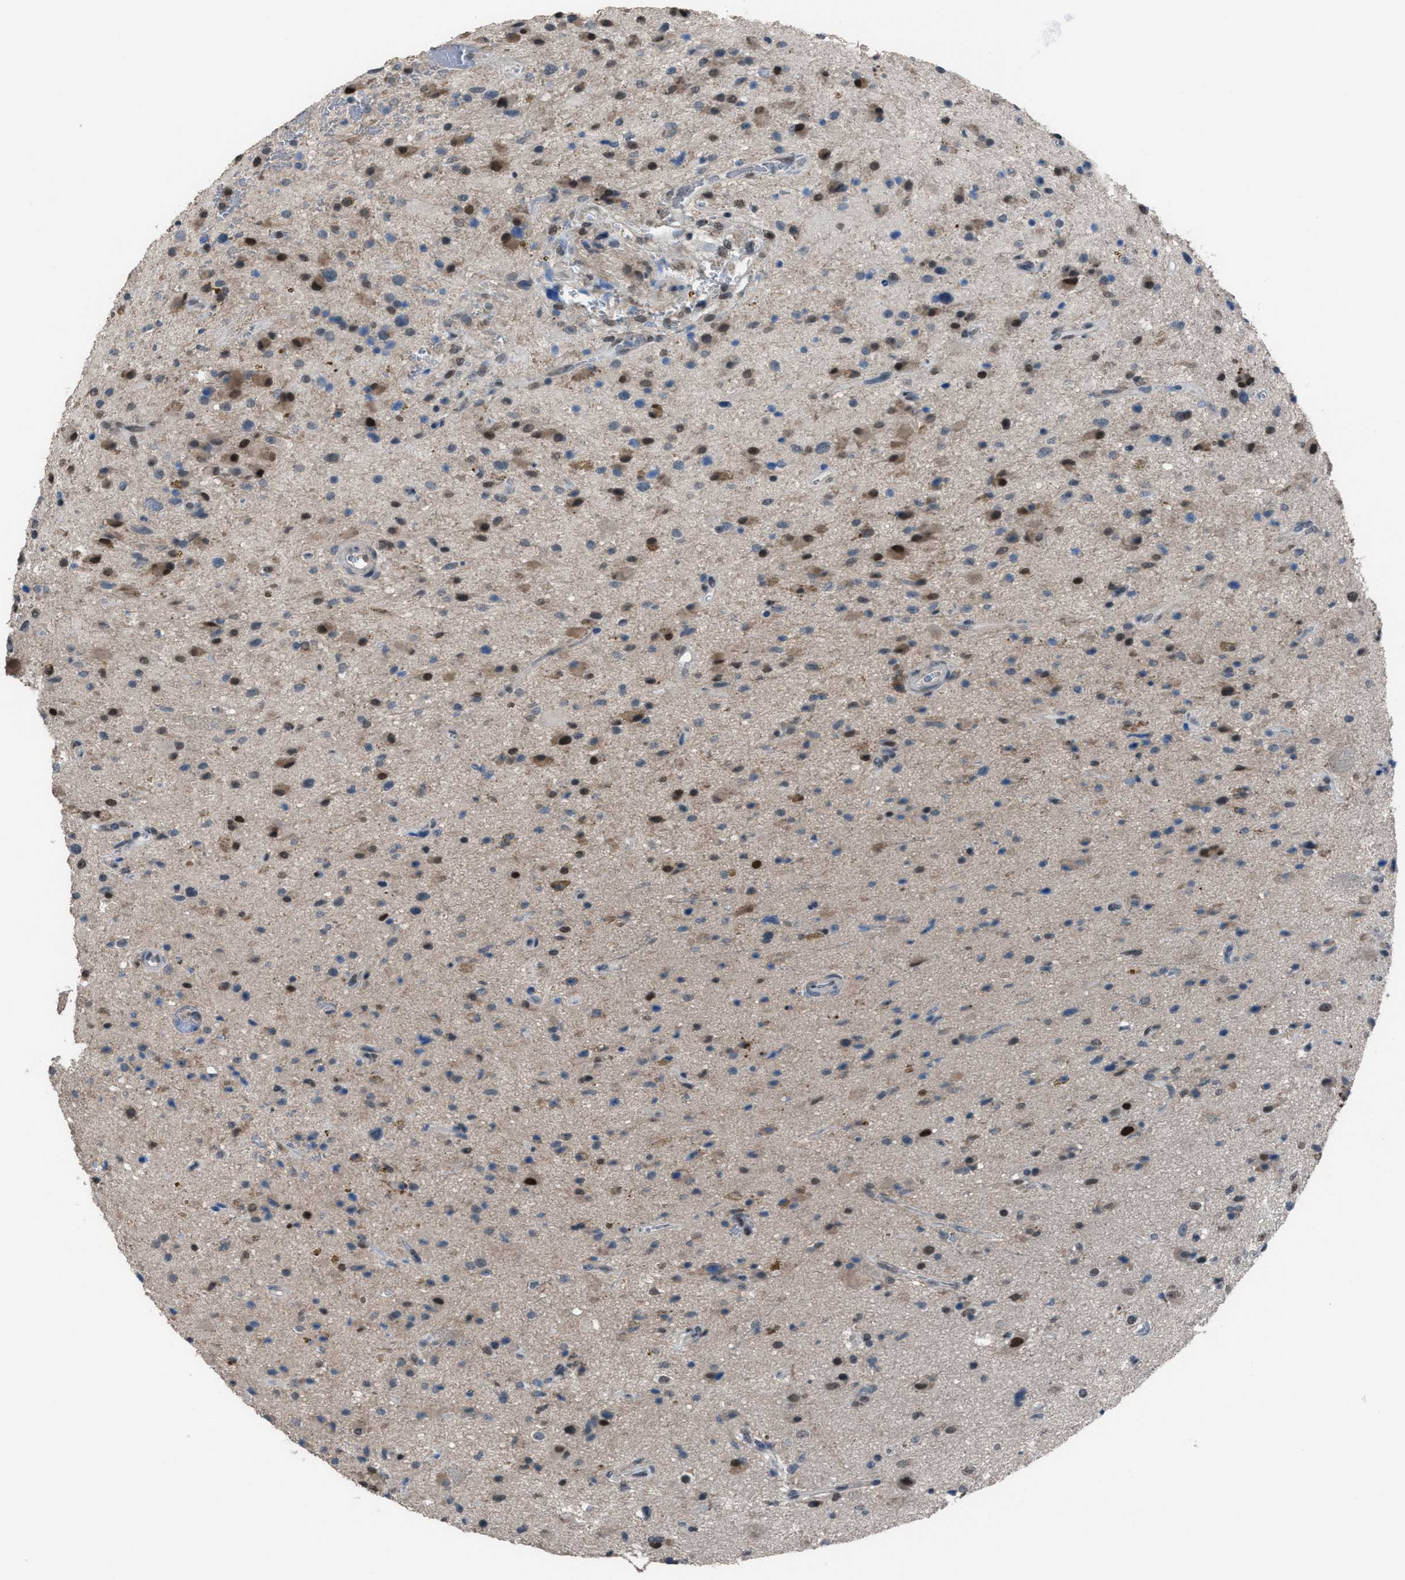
{"staining": {"intensity": "moderate", "quantity": "<25%", "location": "cytoplasmic/membranous,nuclear"}, "tissue": "glioma", "cell_type": "Tumor cells", "image_type": "cancer", "snomed": [{"axis": "morphology", "description": "Glioma, malignant, High grade"}, {"axis": "topography", "description": "Brain"}], "caption": "A brown stain highlights moderate cytoplasmic/membranous and nuclear expression of a protein in human glioma tumor cells.", "gene": "ZNF276", "patient": {"sex": "male", "age": 33}}